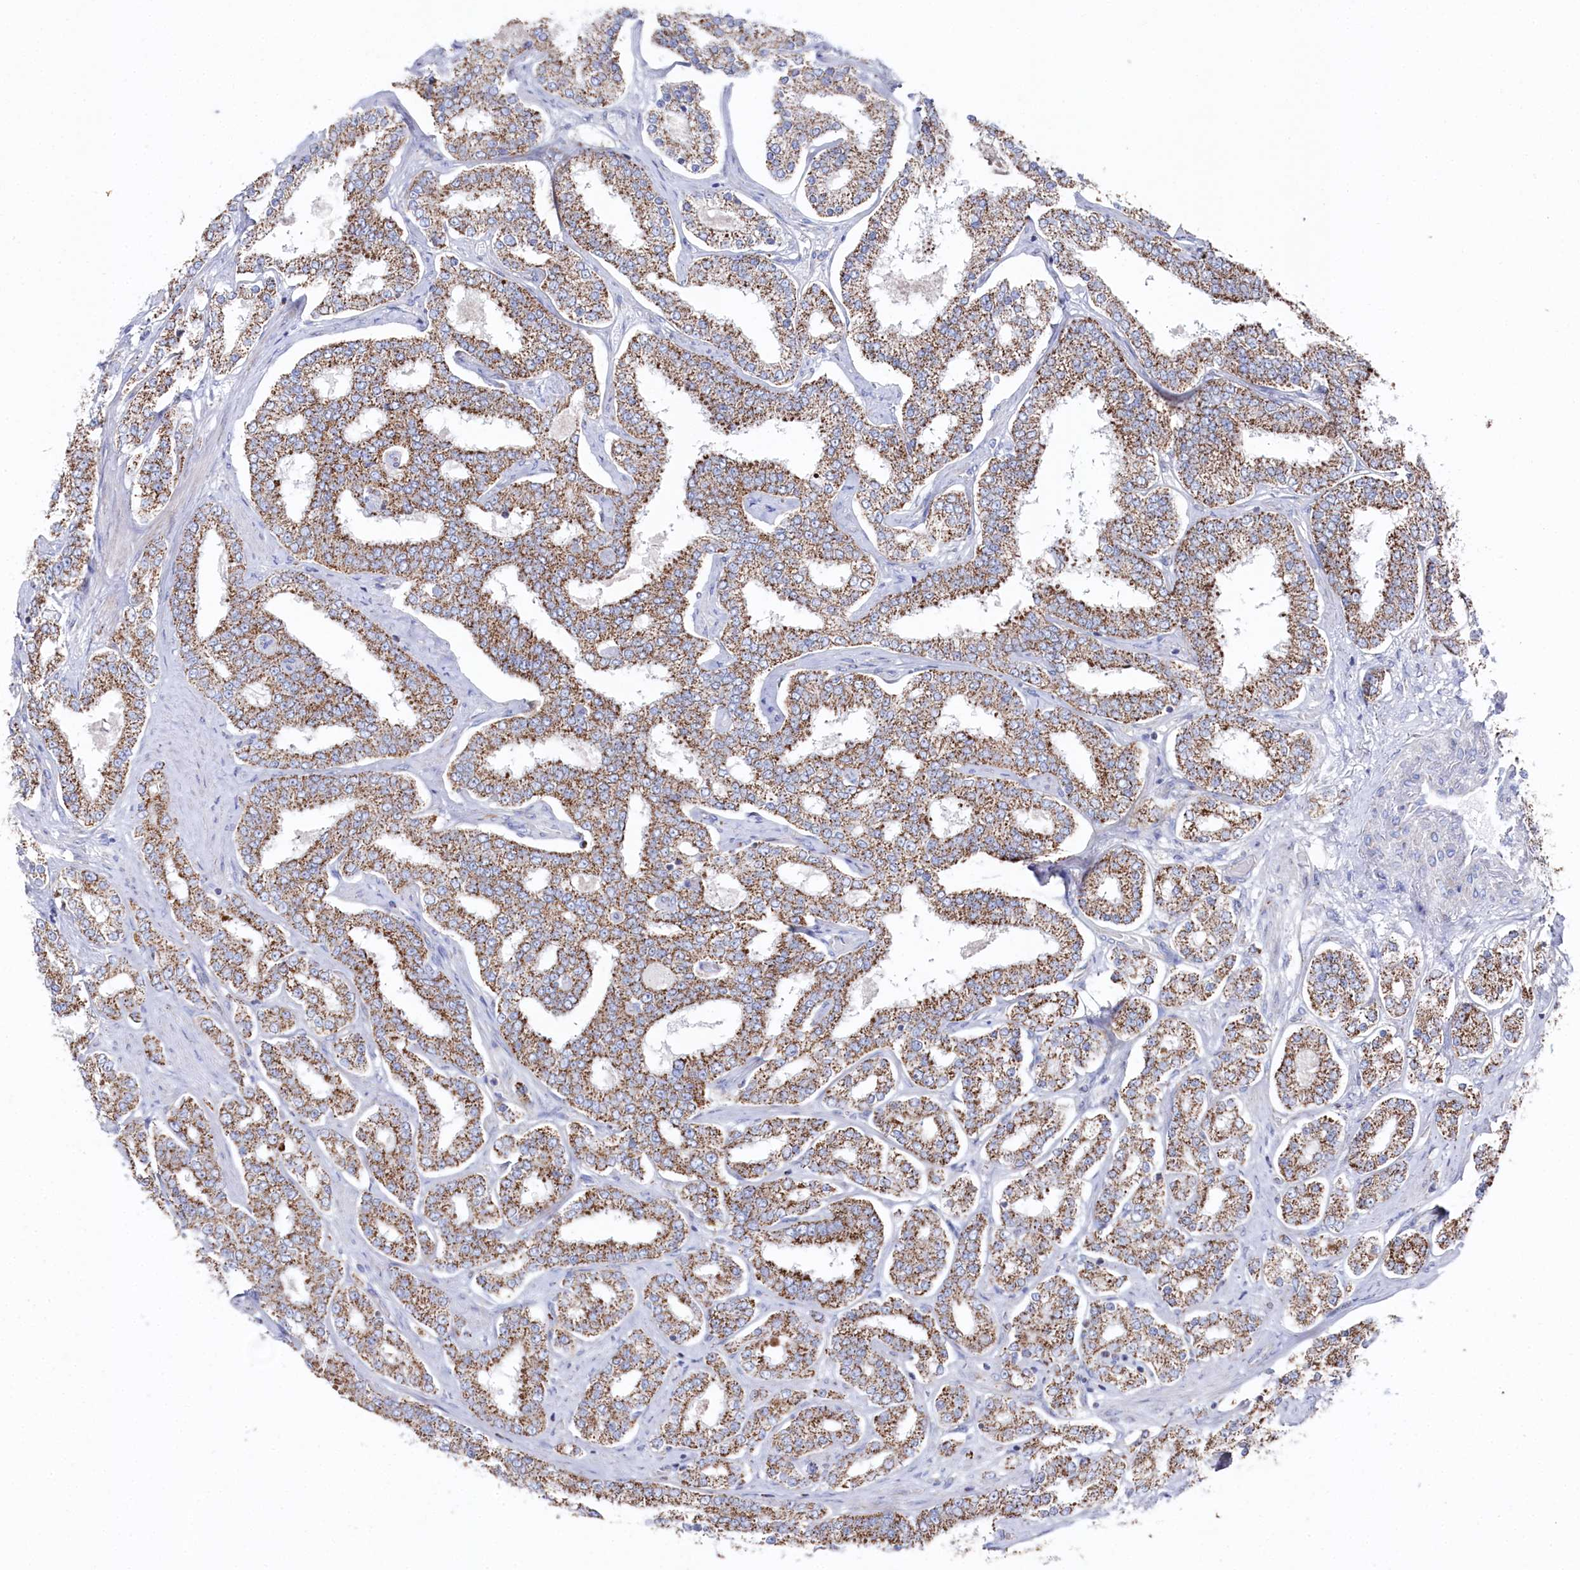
{"staining": {"intensity": "moderate", "quantity": ">75%", "location": "cytoplasmic/membranous"}, "tissue": "prostate cancer", "cell_type": "Tumor cells", "image_type": "cancer", "snomed": [{"axis": "morphology", "description": "Normal tissue, NOS"}, {"axis": "morphology", "description": "Adenocarcinoma, High grade"}, {"axis": "topography", "description": "Prostate"}], "caption": "IHC (DAB) staining of prostate adenocarcinoma (high-grade) shows moderate cytoplasmic/membranous protein staining in approximately >75% of tumor cells. (DAB (3,3'-diaminobenzidine) = brown stain, brightfield microscopy at high magnification).", "gene": "GLS2", "patient": {"sex": "male", "age": 83}}